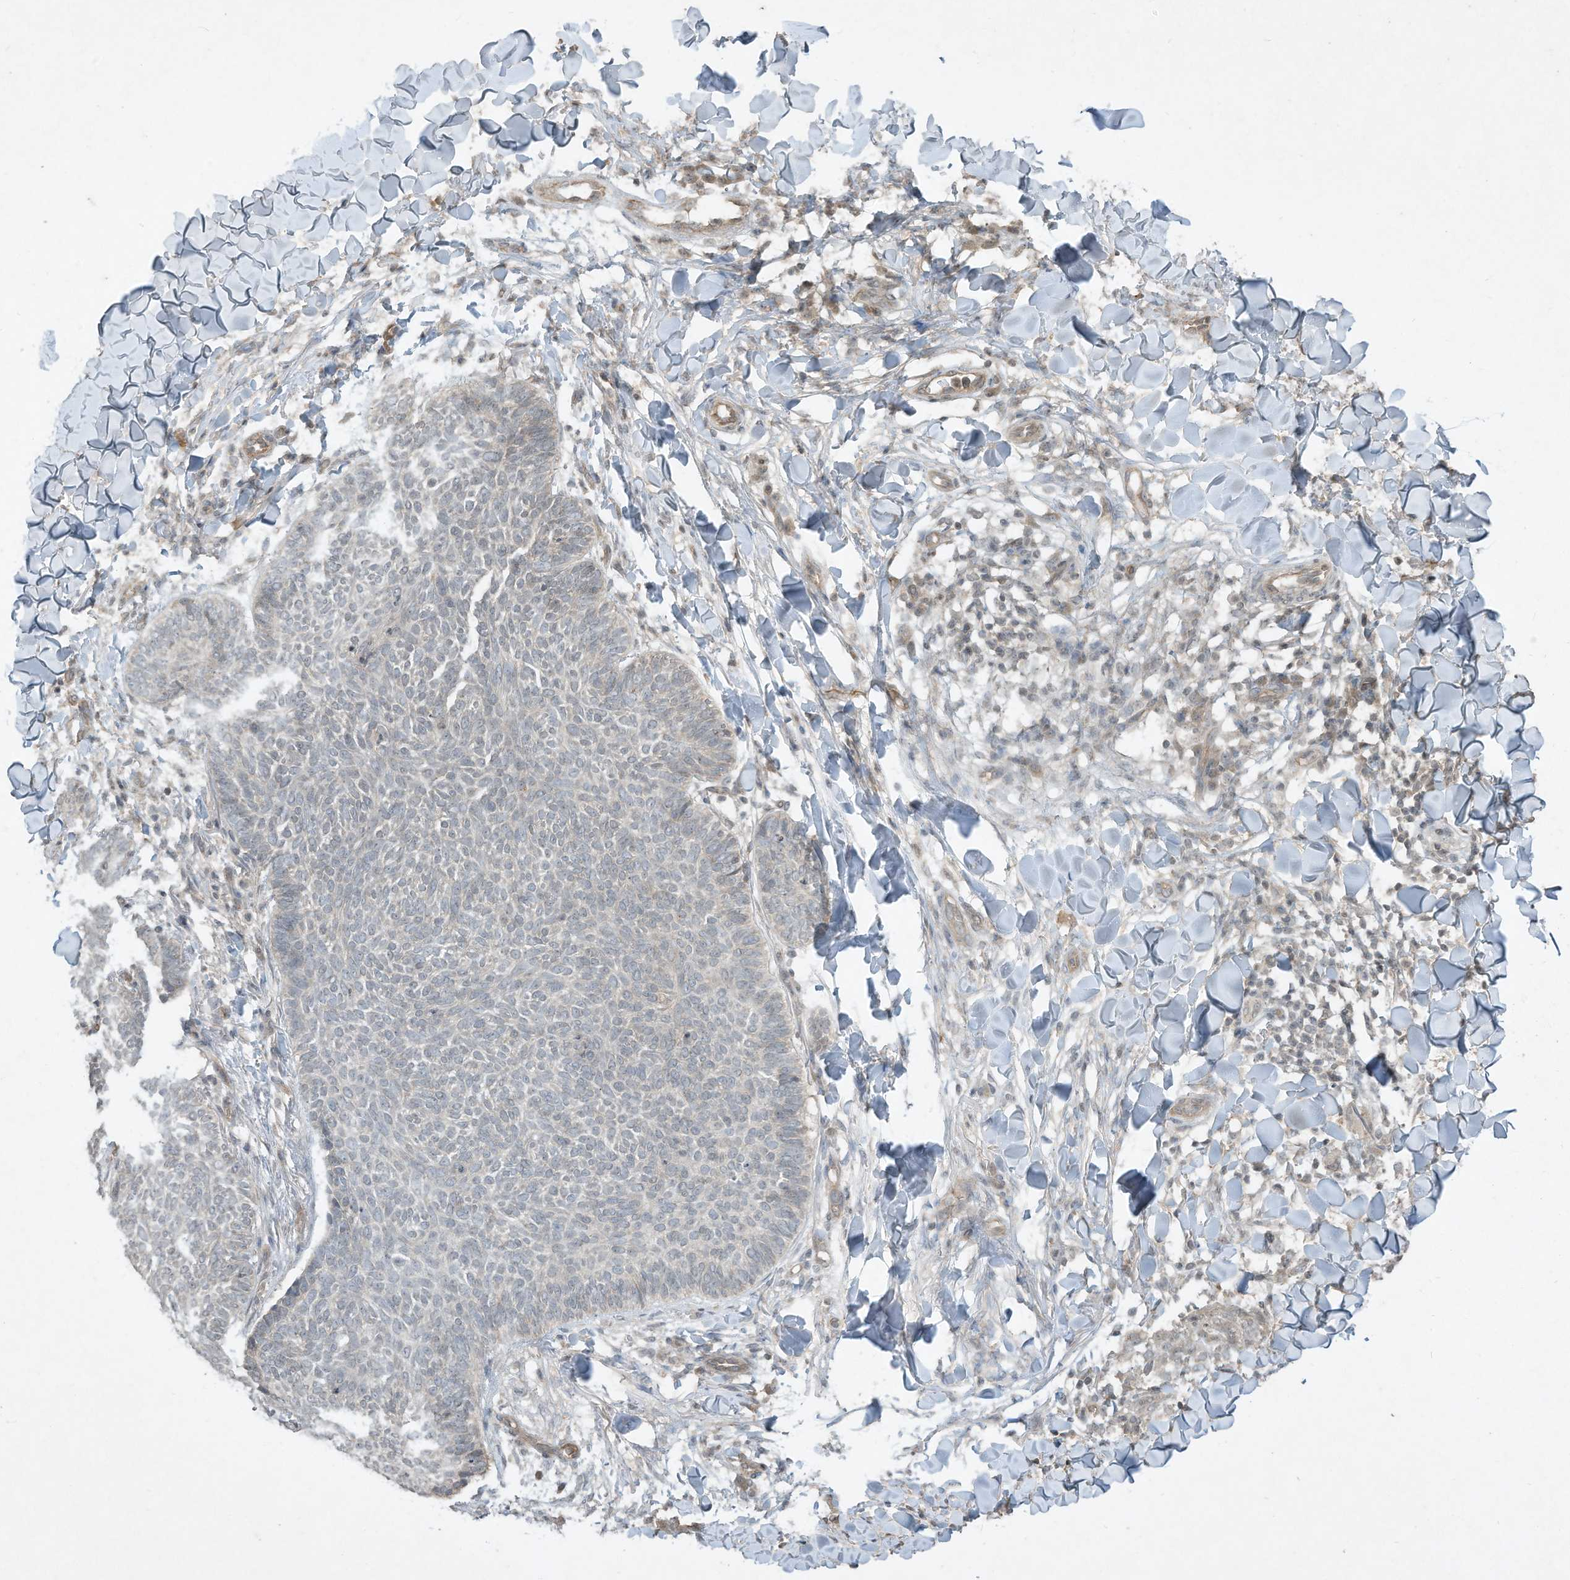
{"staining": {"intensity": "negative", "quantity": "none", "location": "none"}, "tissue": "skin cancer", "cell_type": "Tumor cells", "image_type": "cancer", "snomed": [{"axis": "morphology", "description": "Normal tissue, NOS"}, {"axis": "morphology", "description": "Basal cell carcinoma"}, {"axis": "topography", "description": "Skin"}], "caption": "Tumor cells are negative for protein expression in human skin basal cell carcinoma.", "gene": "MATN2", "patient": {"sex": "male", "age": 50}}